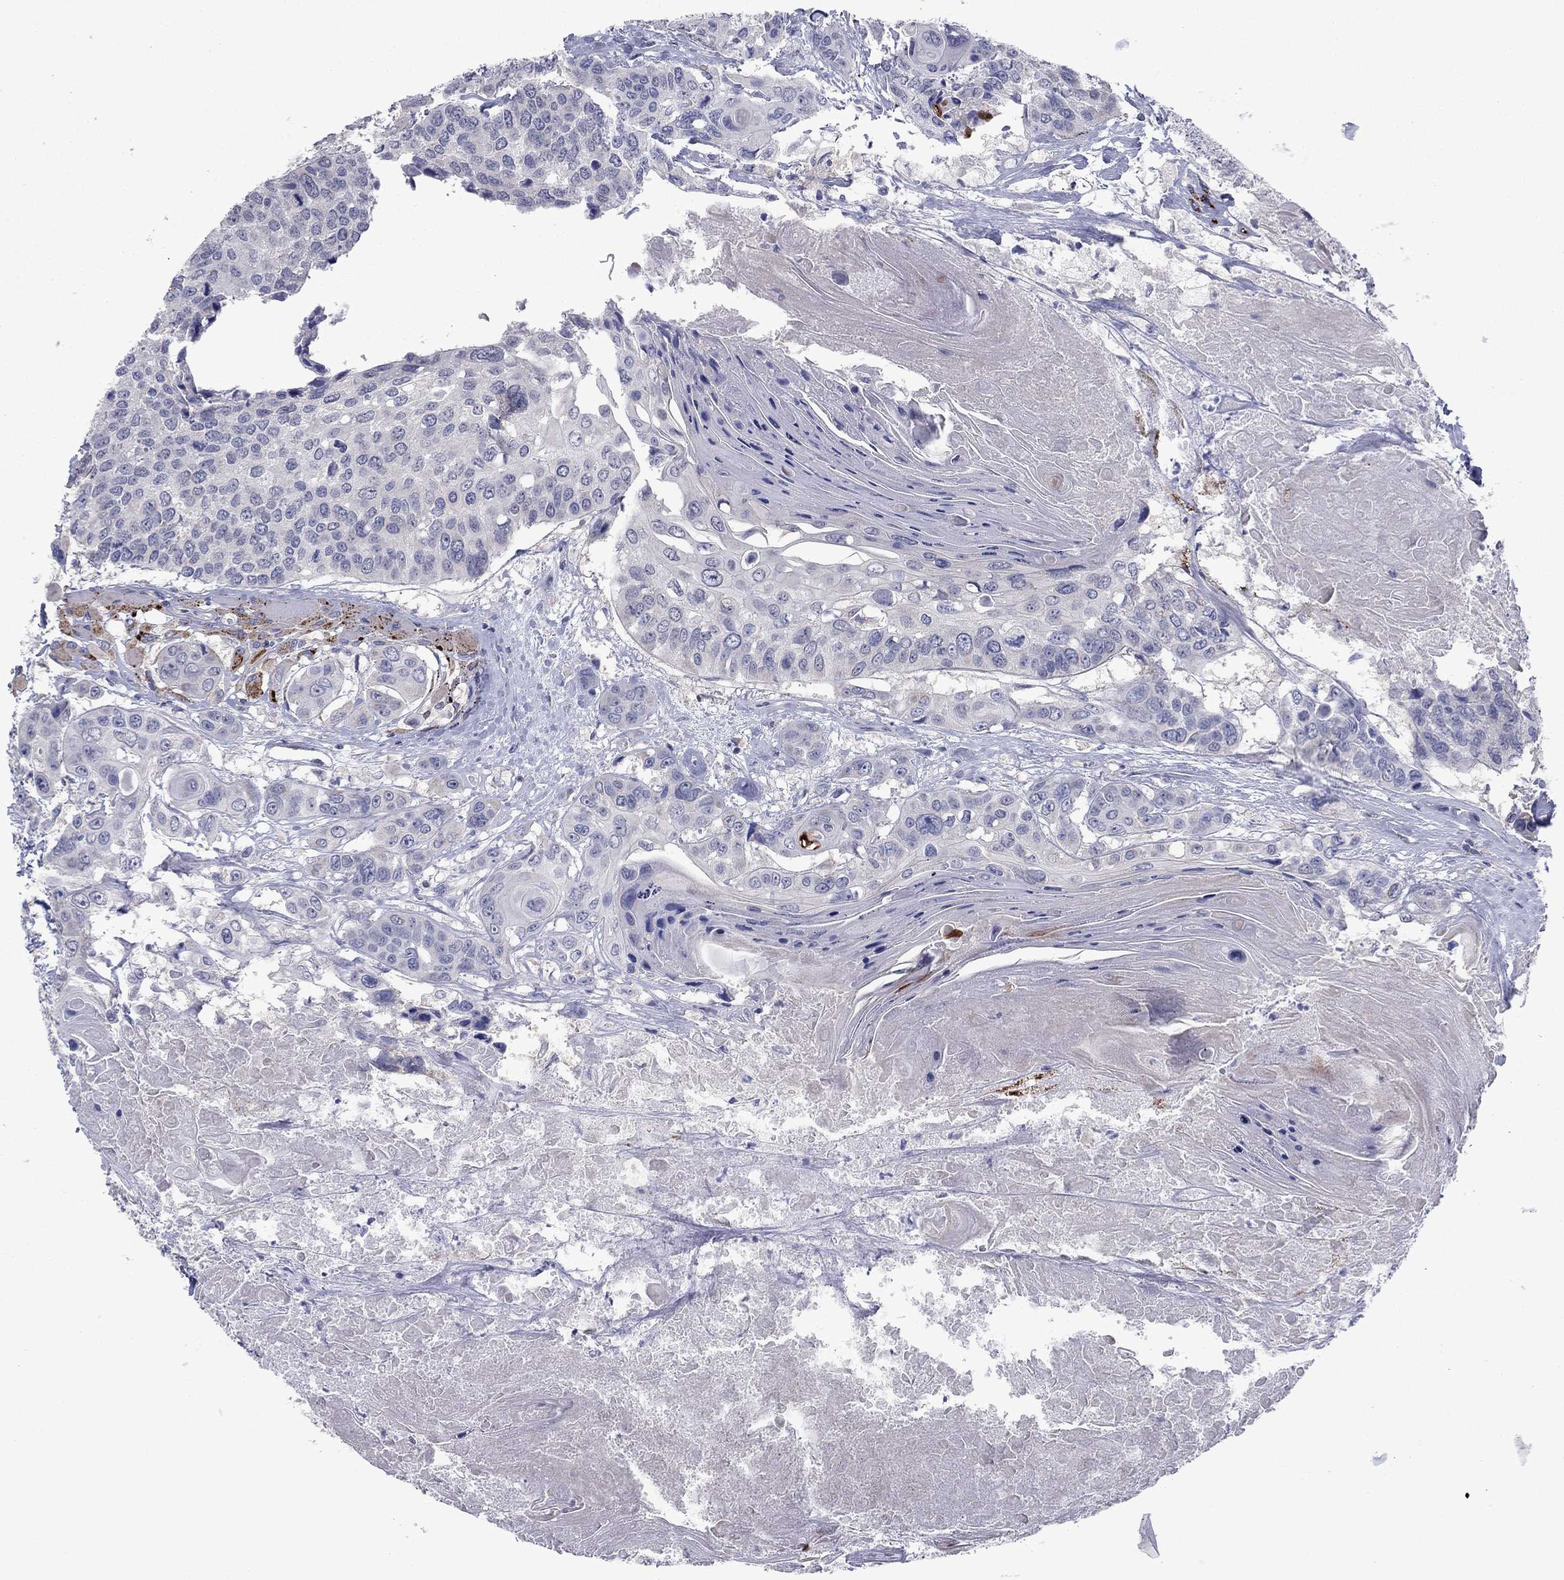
{"staining": {"intensity": "negative", "quantity": "none", "location": "none"}, "tissue": "head and neck cancer", "cell_type": "Tumor cells", "image_type": "cancer", "snomed": [{"axis": "morphology", "description": "Squamous cell carcinoma, NOS"}, {"axis": "topography", "description": "Oral tissue"}, {"axis": "topography", "description": "Head-Neck"}], "caption": "The IHC micrograph has no significant staining in tumor cells of head and neck cancer tissue.", "gene": "GRHPR", "patient": {"sex": "male", "age": 56}}